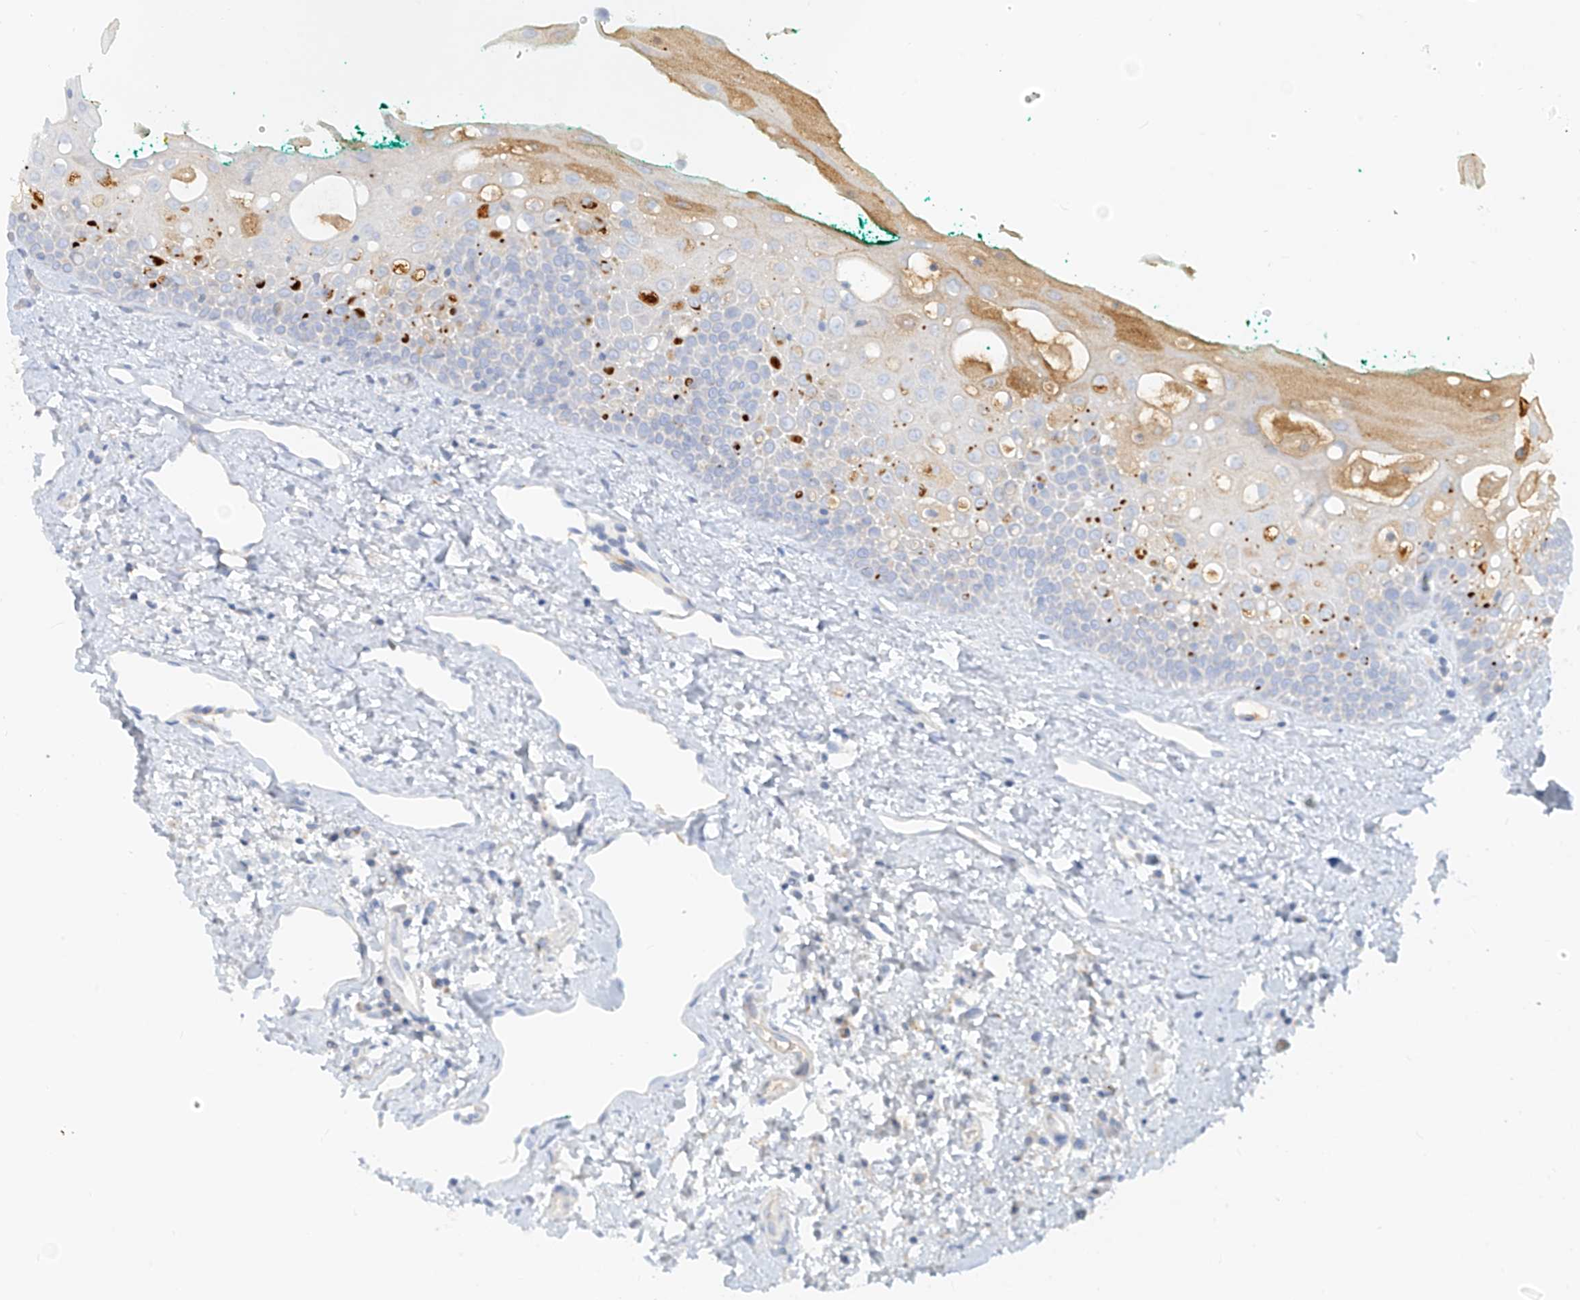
{"staining": {"intensity": "moderate", "quantity": "<25%", "location": "cytoplasmic/membranous"}, "tissue": "oral mucosa", "cell_type": "Squamous epithelial cells", "image_type": "normal", "snomed": [{"axis": "morphology", "description": "Normal tissue, NOS"}, {"axis": "topography", "description": "Oral tissue"}], "caption": "A brown stain shows moderate cytoplasmic/membranous positivity of a protein in squamous epithelial cells of unremarkable oral mucosa.", "gene": "OCSTAMP", "patient": {"sex": "female", "age": 70}}